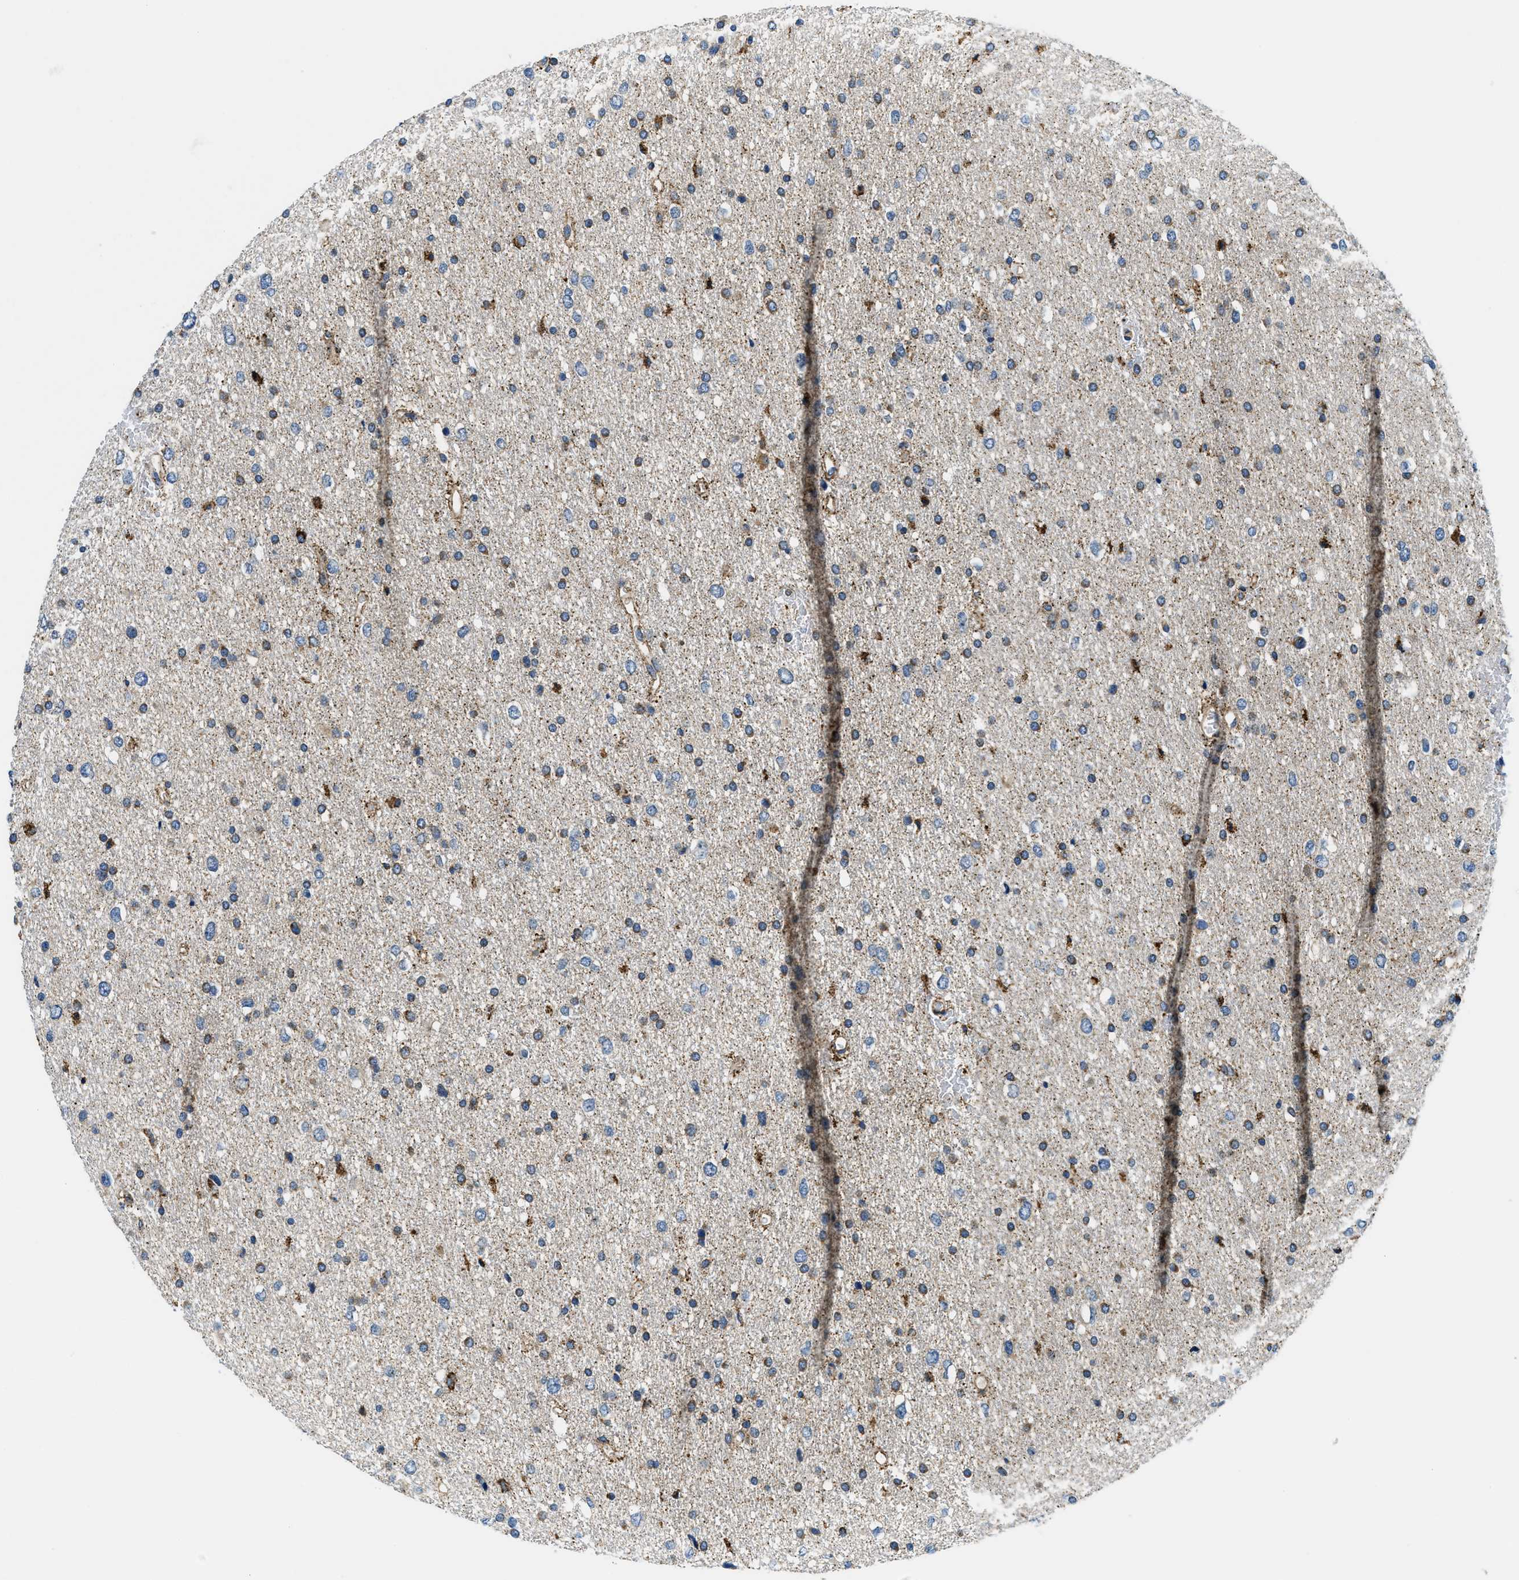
{"staining": {"intensity": "moderate", "quantity": "25%-75%", "location": "cytoplasmic/membranous"}, "tissue": "glioma", "cell_type": "Tumor cells", "image_type": "cancer", "snomed": [{"axis": "morphology", "description": "Glioma, malignant, Low grade"}, {"axis": "topography", "description": "Brain"}], "caption": "Human glioma stained with a brown dye exhibits moderate cytoplasmic/membranous positive expression in about 25%-75% of tumor cells.", "gene": "SAMD4B", "patient": {"sex": "female", "age": 37}}